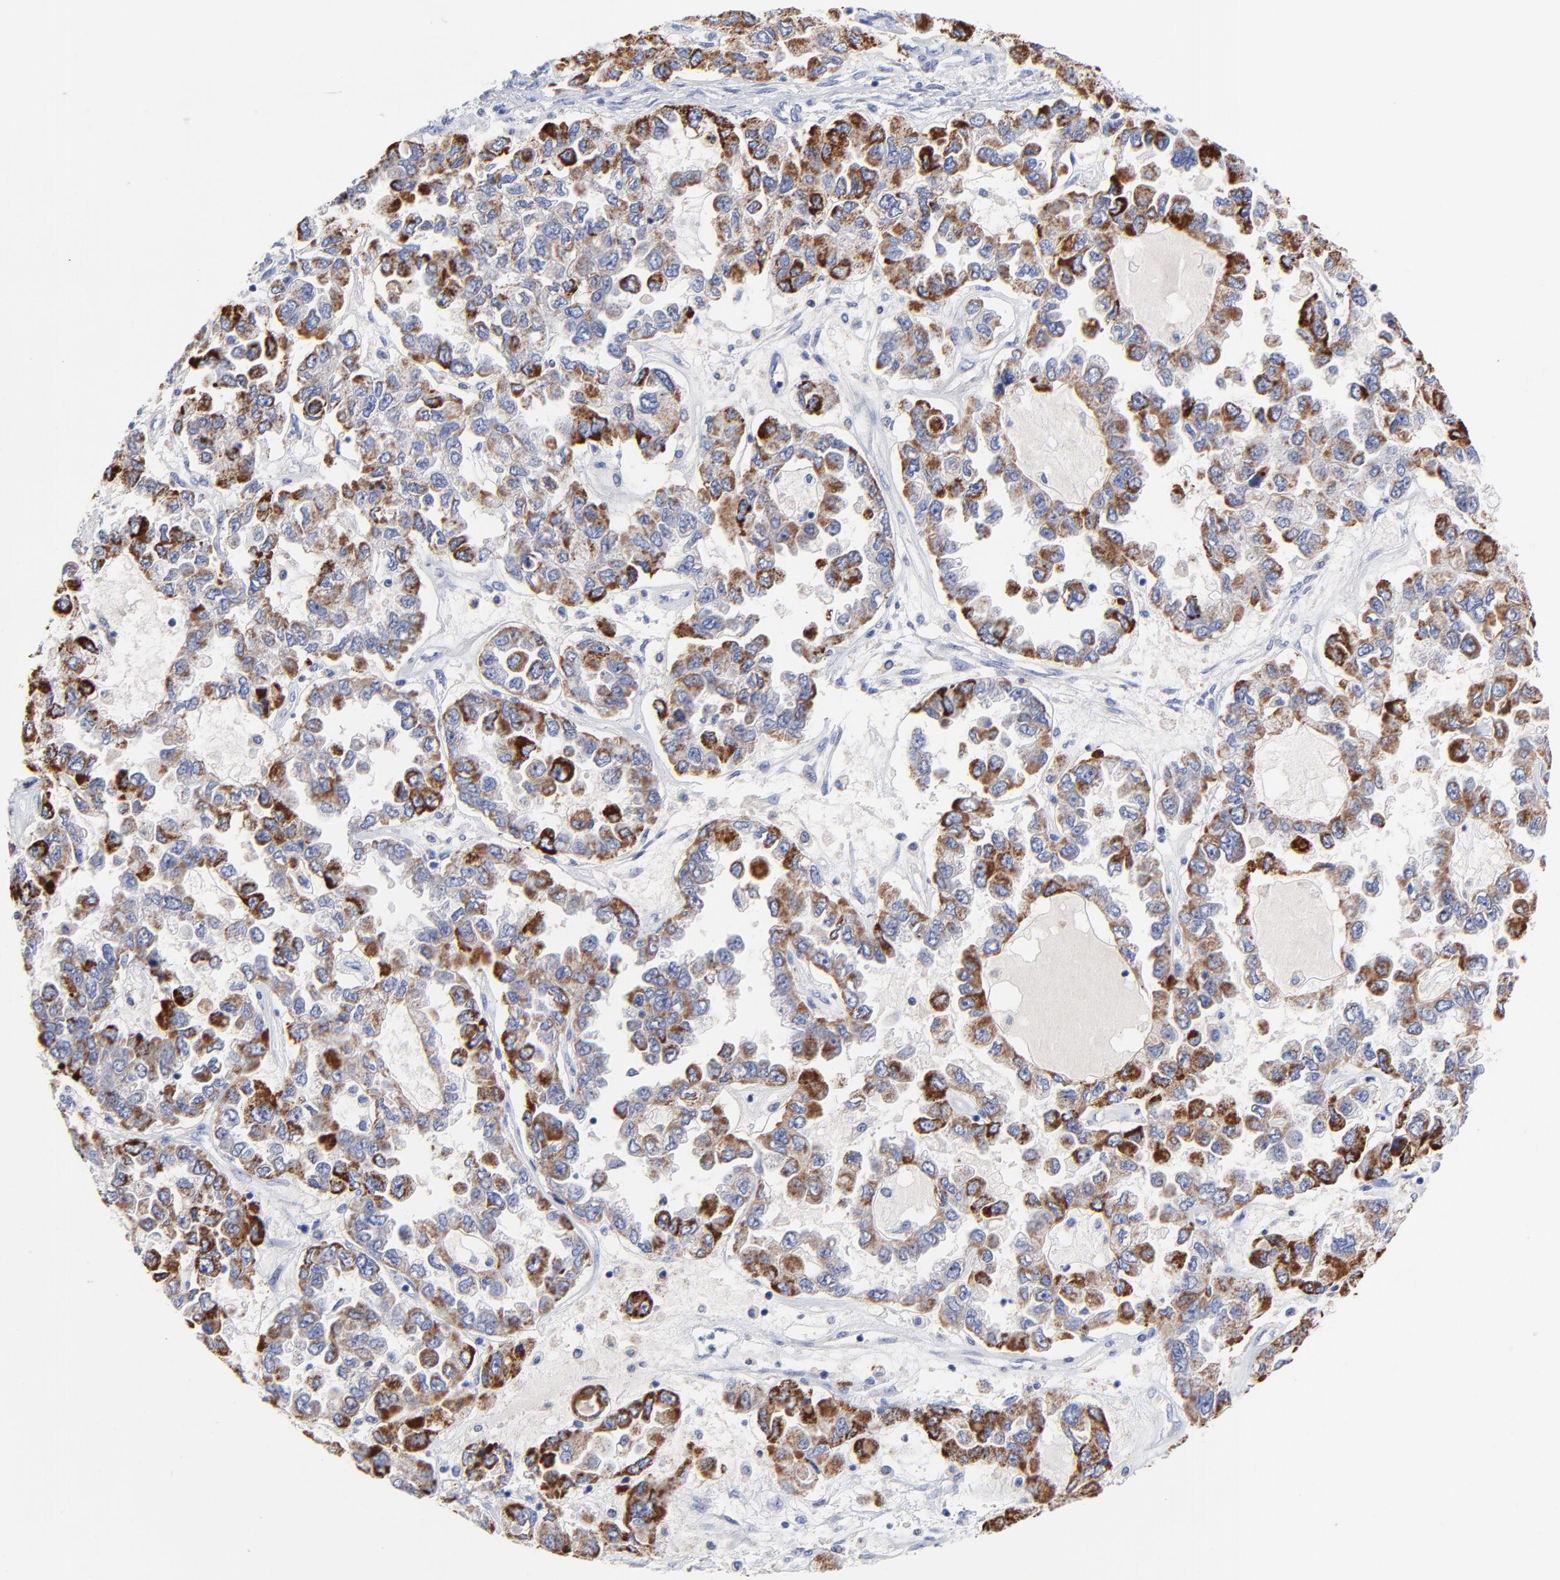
{"staining": {"intensity": "moderate", "quantity": "25%-75%", "location": "cytoplasmic/membranous"}, "tissue": "ovarian cancer", "cell_type": "Tumor cells", "image_type": "cancer", "snomed": [{"axis": "morphology", "description": "Cystadenocarcinoma, serous, NOS"}, {"axis": "topography", "description": "Ovary"}], "caption": "Serous cystadenocarcinoma (ovarian) stained for a protein exhibits moderate cytoplasmic/membranous positivity in tumor cells.", "gene": "FBXO10", "patient": {"sex": "female", "age": 84}}